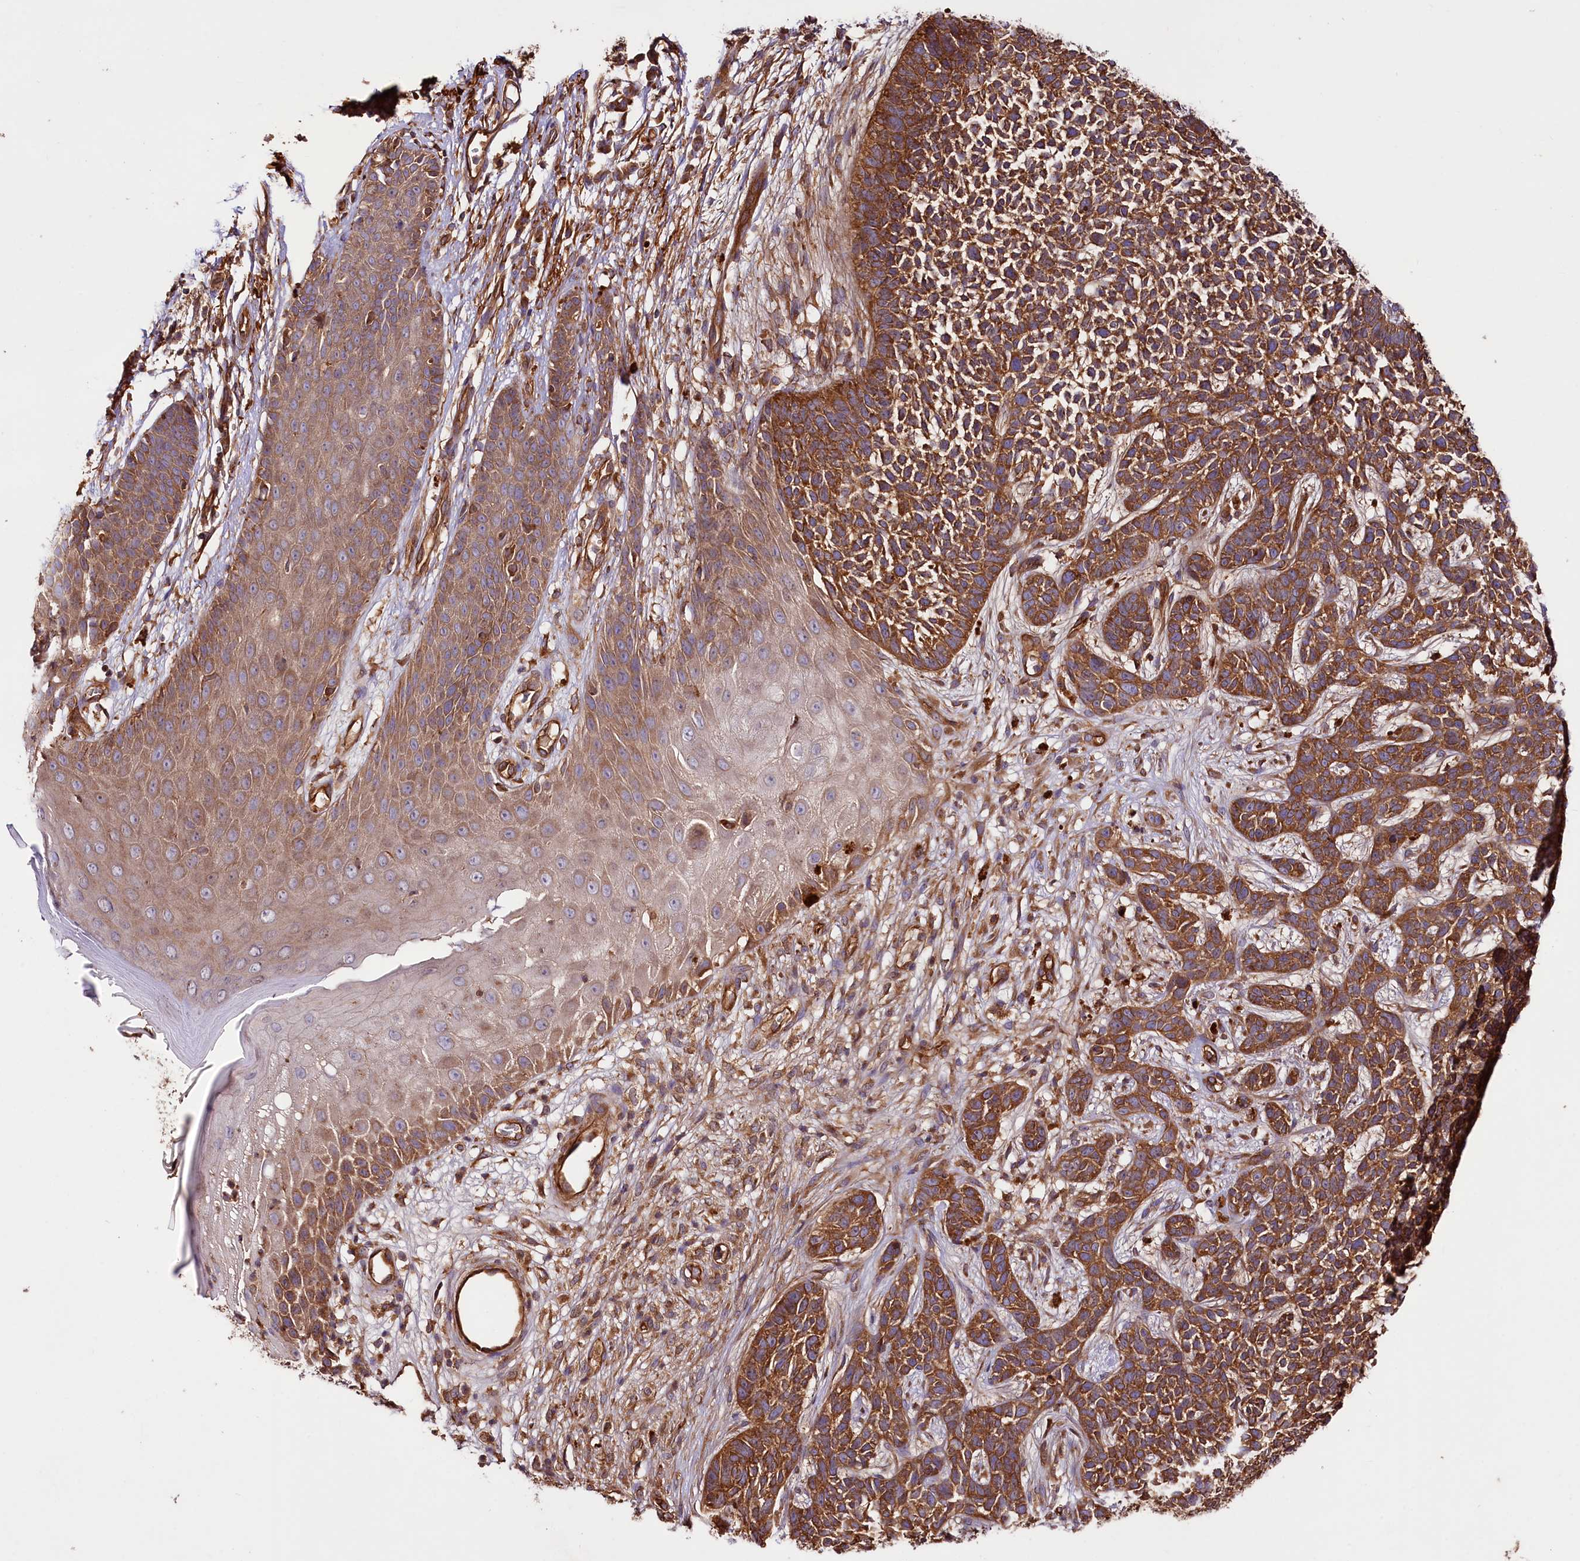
{"staining": {"intensity": "strong", "quantity": ">75%", "location": "cytoplasmic/membranous"}, "tissue": "skin cancer", "cell_type": "Tumor cells", "image_type": "cancer", "snomed": [{"axis": "morphology", "description": "Basal cell carcinoma"}, {"axis": "topography", "description": "Skin"}], "caption": "Skin basal cell carcinoma stained with immunohistochemistry (IHC) reveals strong cytoplasmic/membranous staining in approximately >75% of tumor cells.", "gene": "CEP295", "patient": {"sex": "female", "age": 84}}